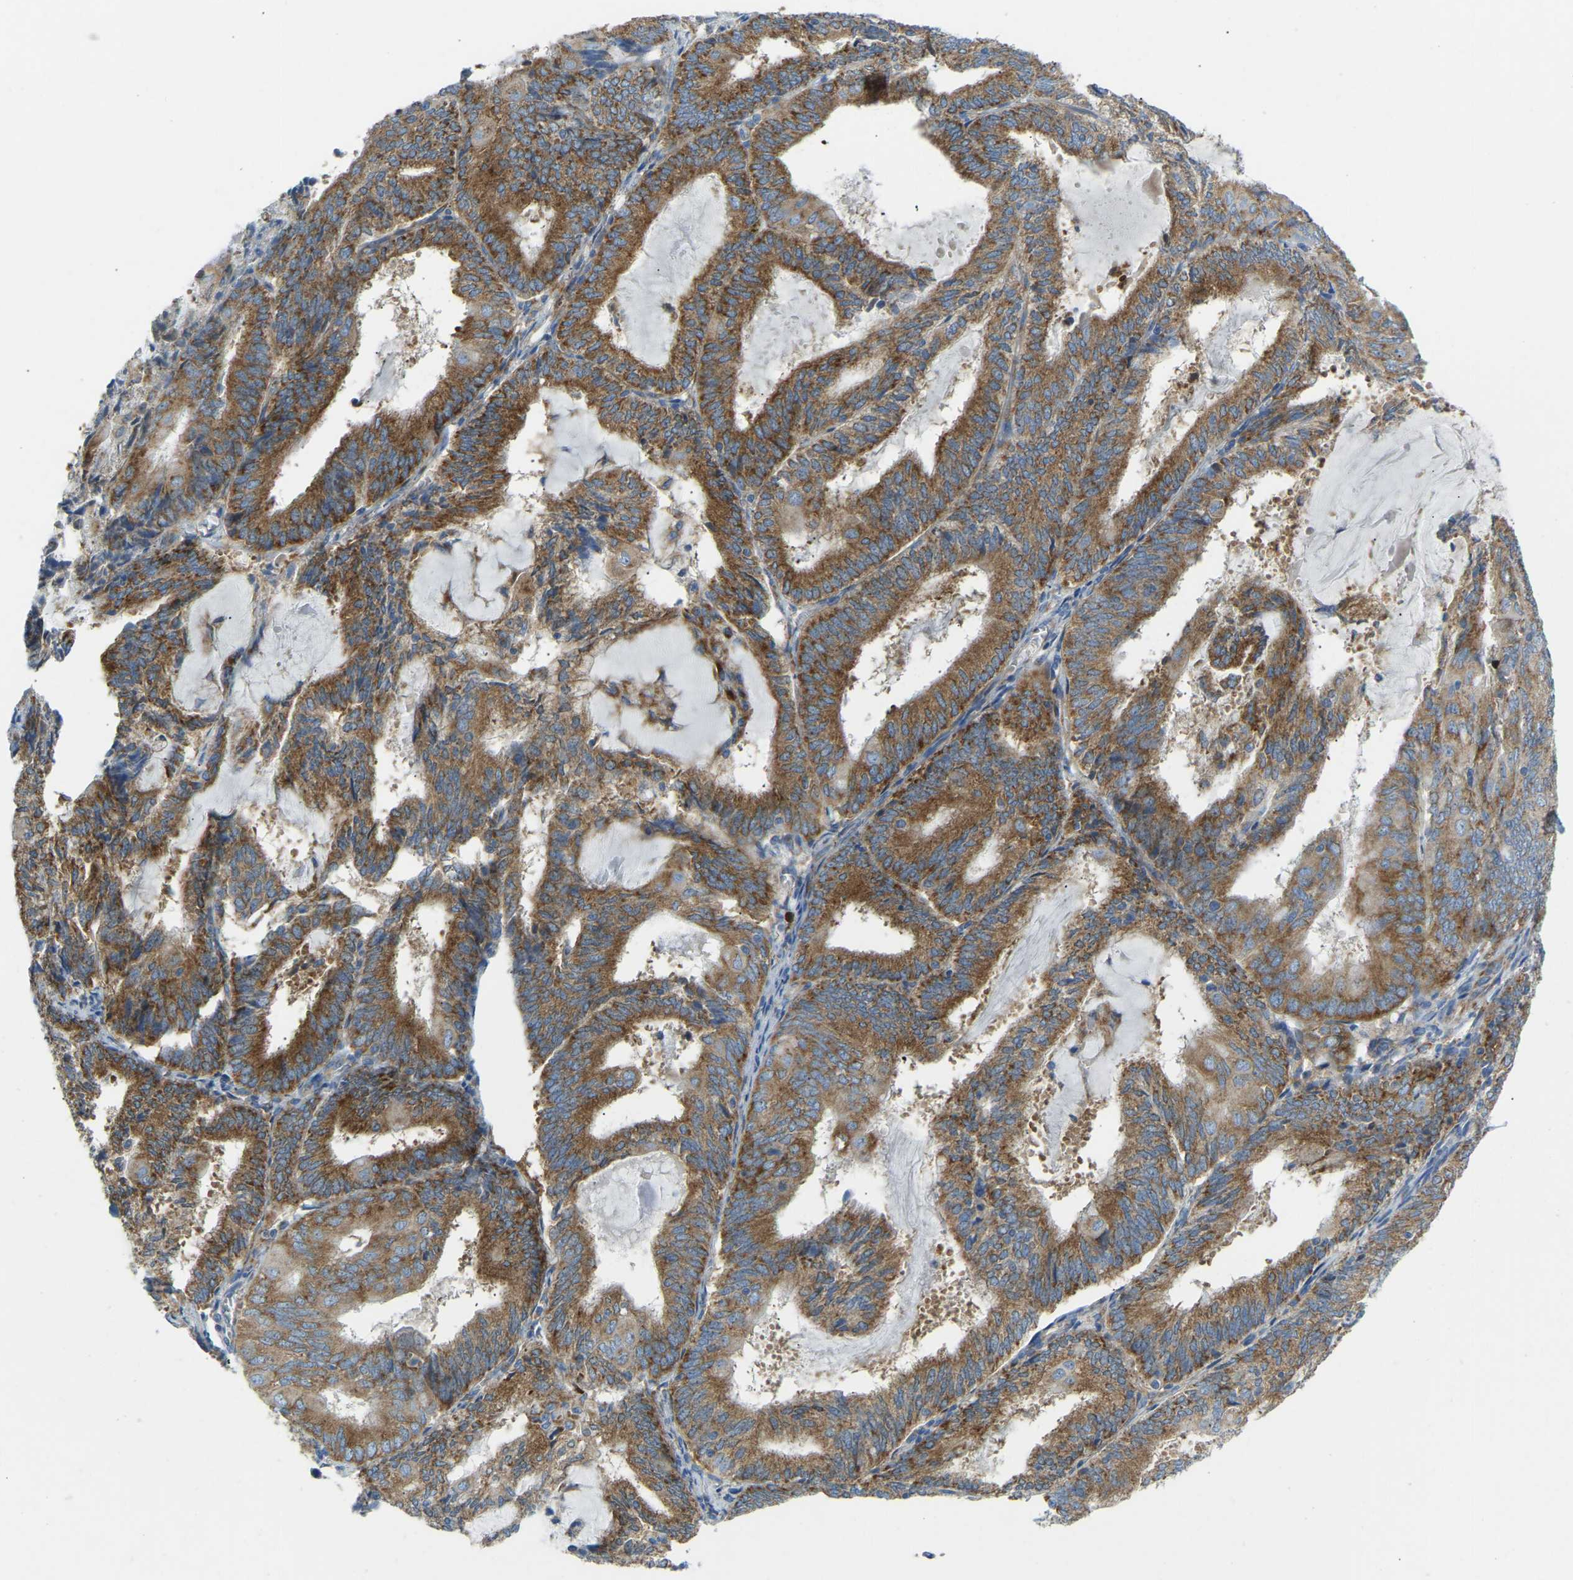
{"staining": {"intensity": "moderate", "quantity": ">75%", "location": "cytoplasmic/membranous"}, "tissue": "endometrial cancer", "cell_type": "Tumor cells", "image_type": "cancer", "snomed": [{"axis": "morphology", "description": "Adenocarcinoma, NOS"}, {"axis": "topography", "description": "Endometrium"}], "caption": "Approximately >75% of tumor cells in human adenocarcinoma (endometrial) demonstrate moderate cytoplasmic/membranous protein expression as visualized by brown immunohistochemical staining.", "gene": "SND1", "patient": {"sex": "female", "age": 81}}